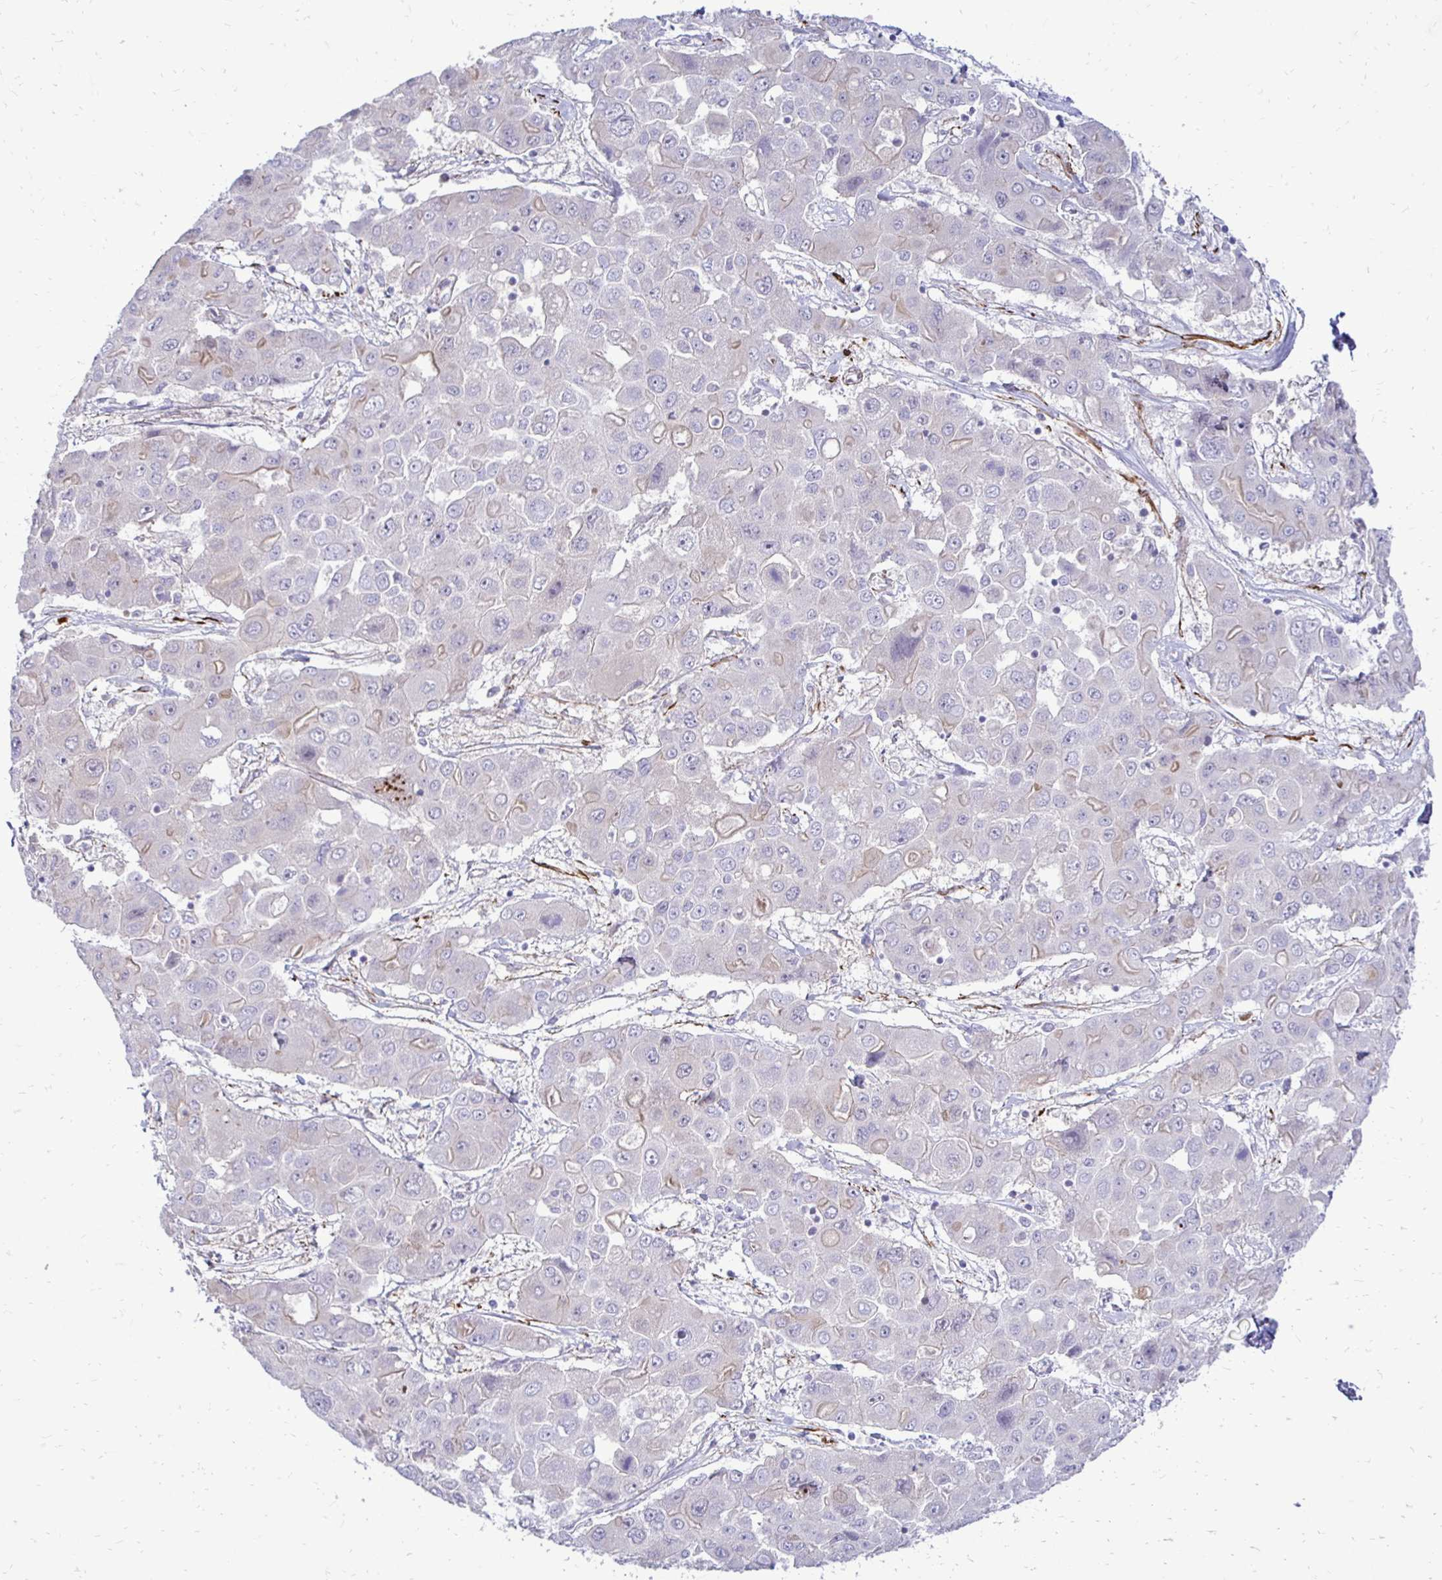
{"staining": {"intensity": "negative", "quantity": "none", "location": "none"}, "tissue": "liver cancer", "cell_type": "Tumor cells", "image_type": "cancer", "snomed": [{"axis": "morphology", "description": "Cholangiocarcinoma"}, {"axis": "topography", "description": "Liver"}], "caption": "Tumor cells show no significant protein expression in liver cancer (cholangiocarcinoma).", "gene": "CTPS1", "patient": {"sex": "male", "age": 67}}